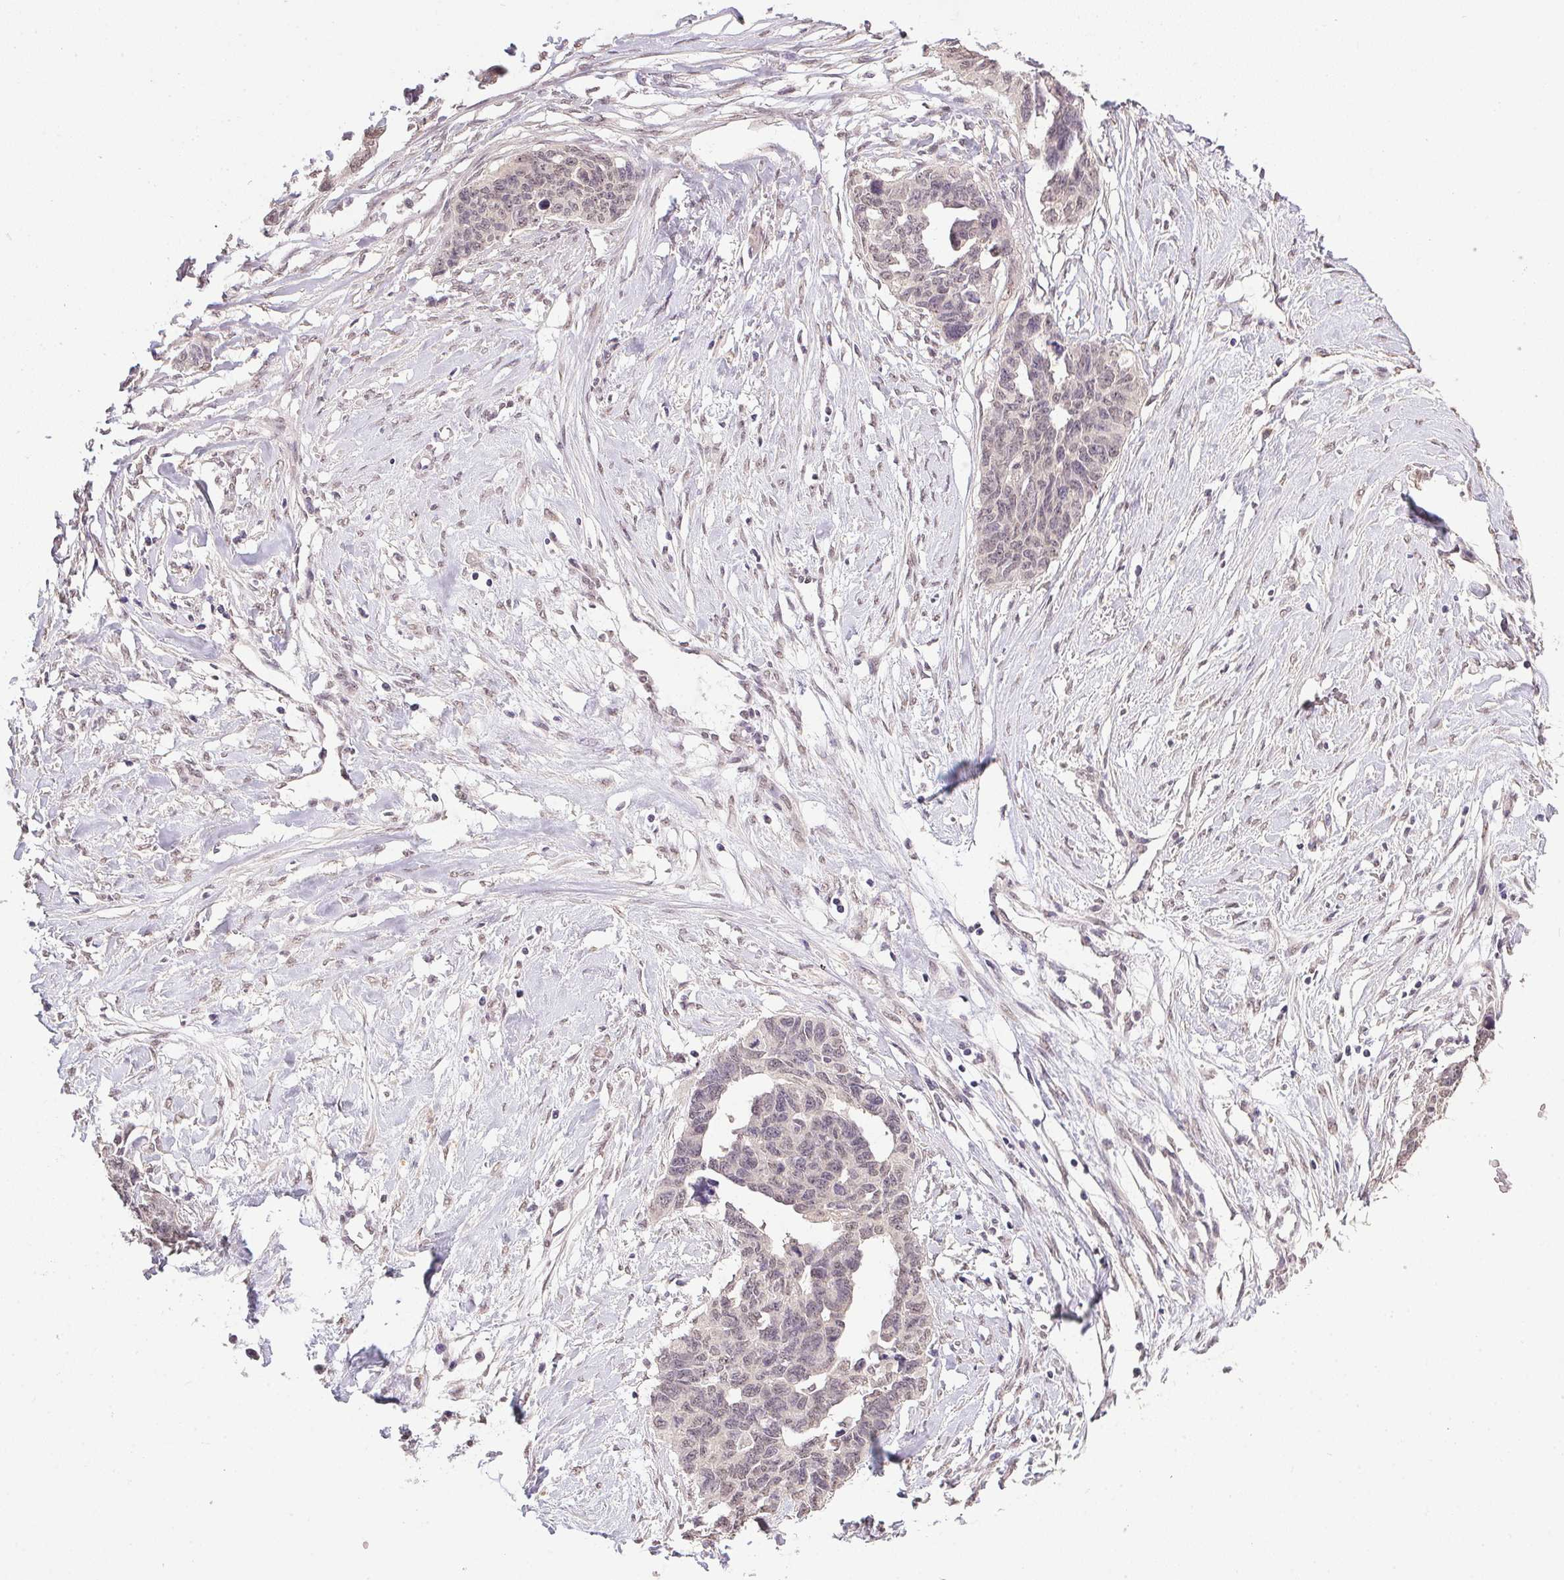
{"staining": {"intensity": "weak", "quantity": "<25%", "location": "cytoplasmic/membranous"}, "tissue": "ovarian cancer", "cell_type": "Tumor cells", "image_type": "cancer", "snomed": [{"axis": "morphology", "description": "Cystadenocarcinoma, serous, NOS"}, {"axis": "topography", "description": "Ovary"}], "caption": "Histopathology image shows no protein positivity in tumor cells of ovarian serous cystadenocarcinoma tissue.", "gene": "PPP4R4", "patient": {"sex": "female", "age": 69}}